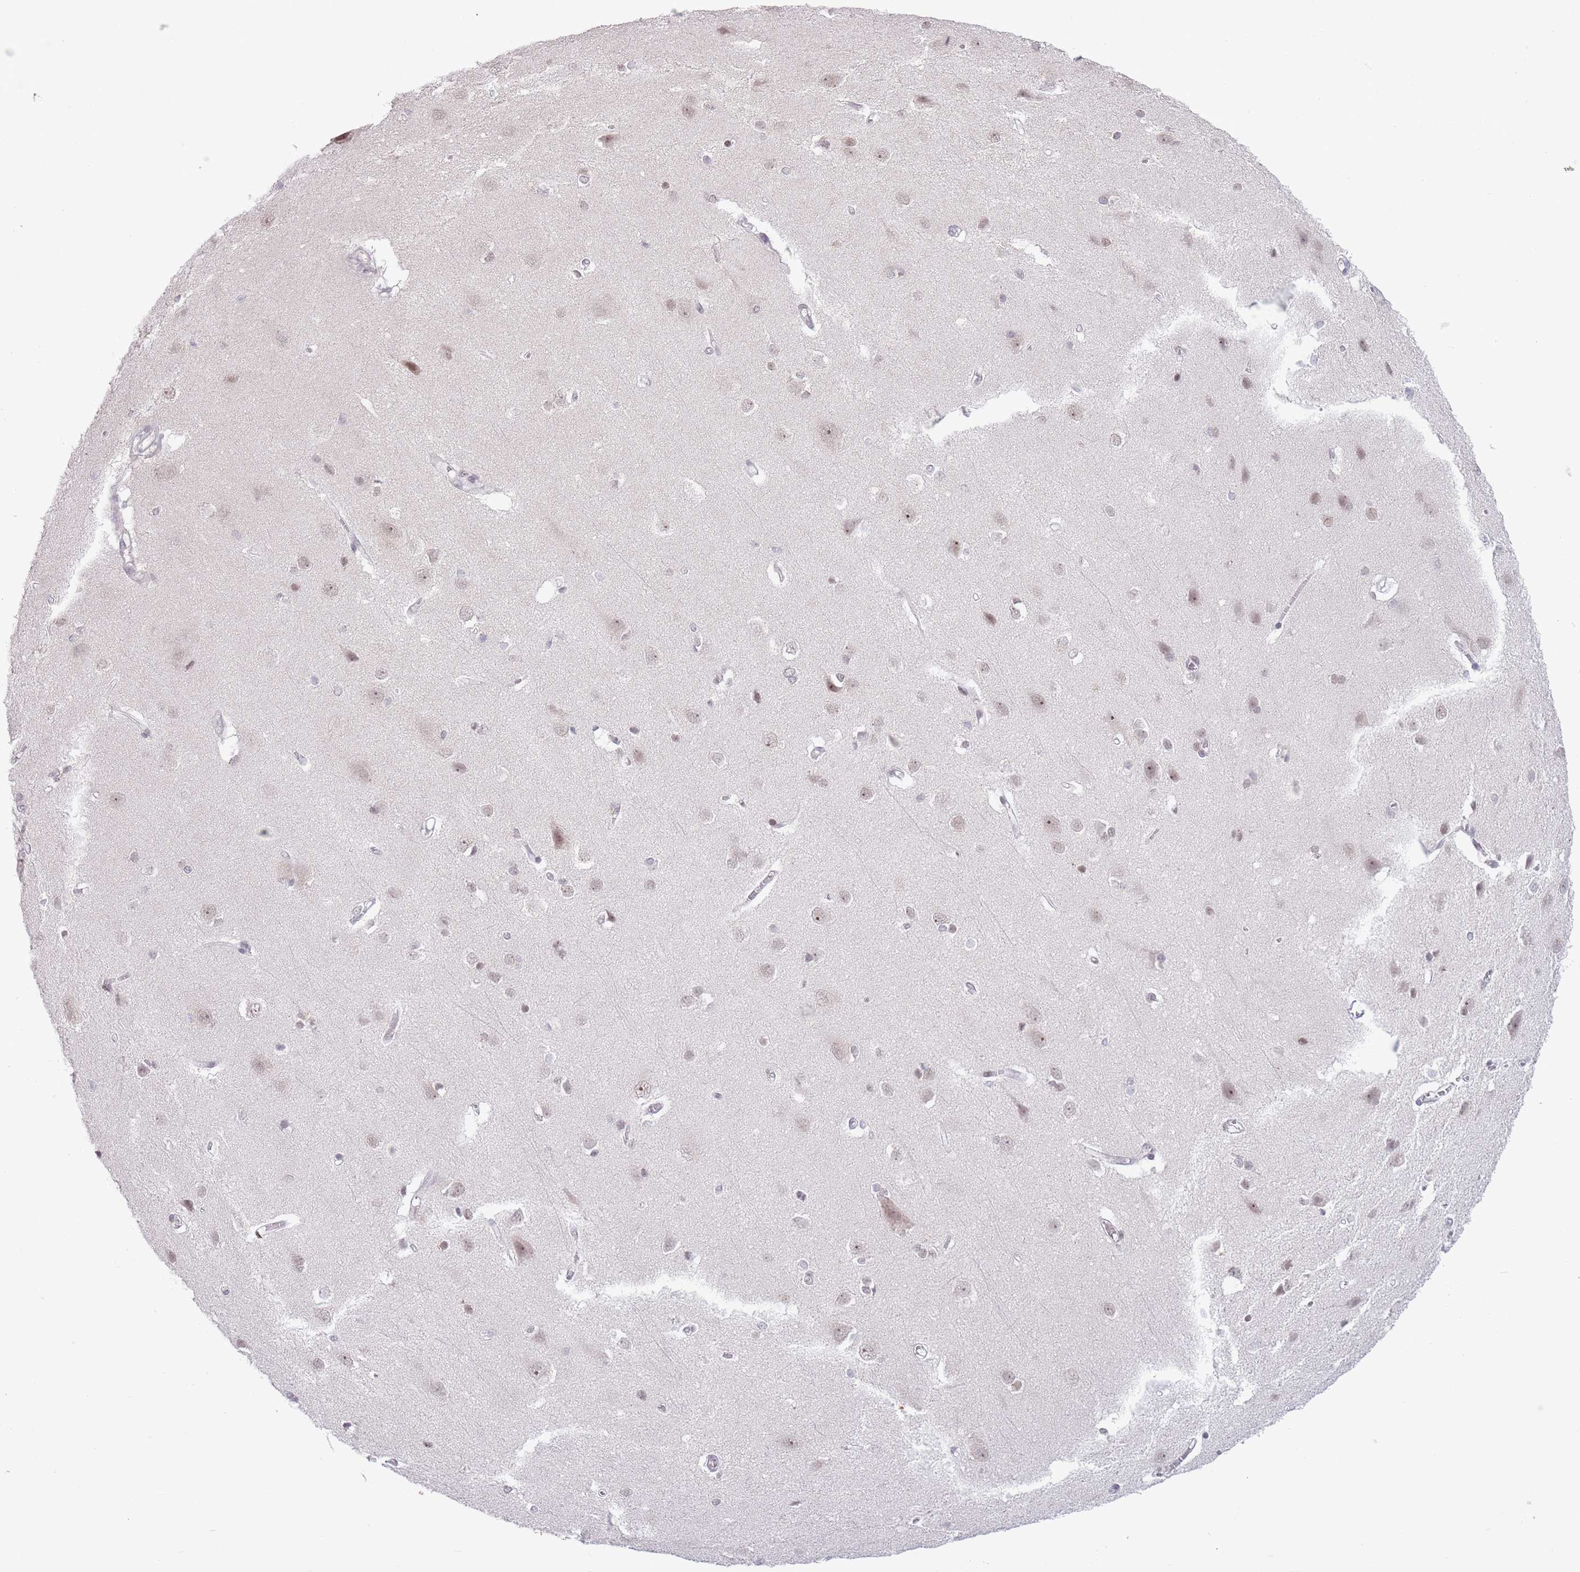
{"staining": {"intensity": "negative", "quantity": "none", "location": "none"}, "tissue": "cerebral cortex", "cell_type": "Endothelial cells", "image_type": "normal", "snomed": [{"axis": "morphology", "description": "Normal tissue, NOS"}, {"axis": "topography", "description": "Cerebral cortex"}], "caption": "The image reveals no significant expression in endothelial cells of cerebral cortex. (IHC, brightfield microscopy, high magnification).", "gene": "MRPL34", "patient": {"sex": "male", "age": 37}}